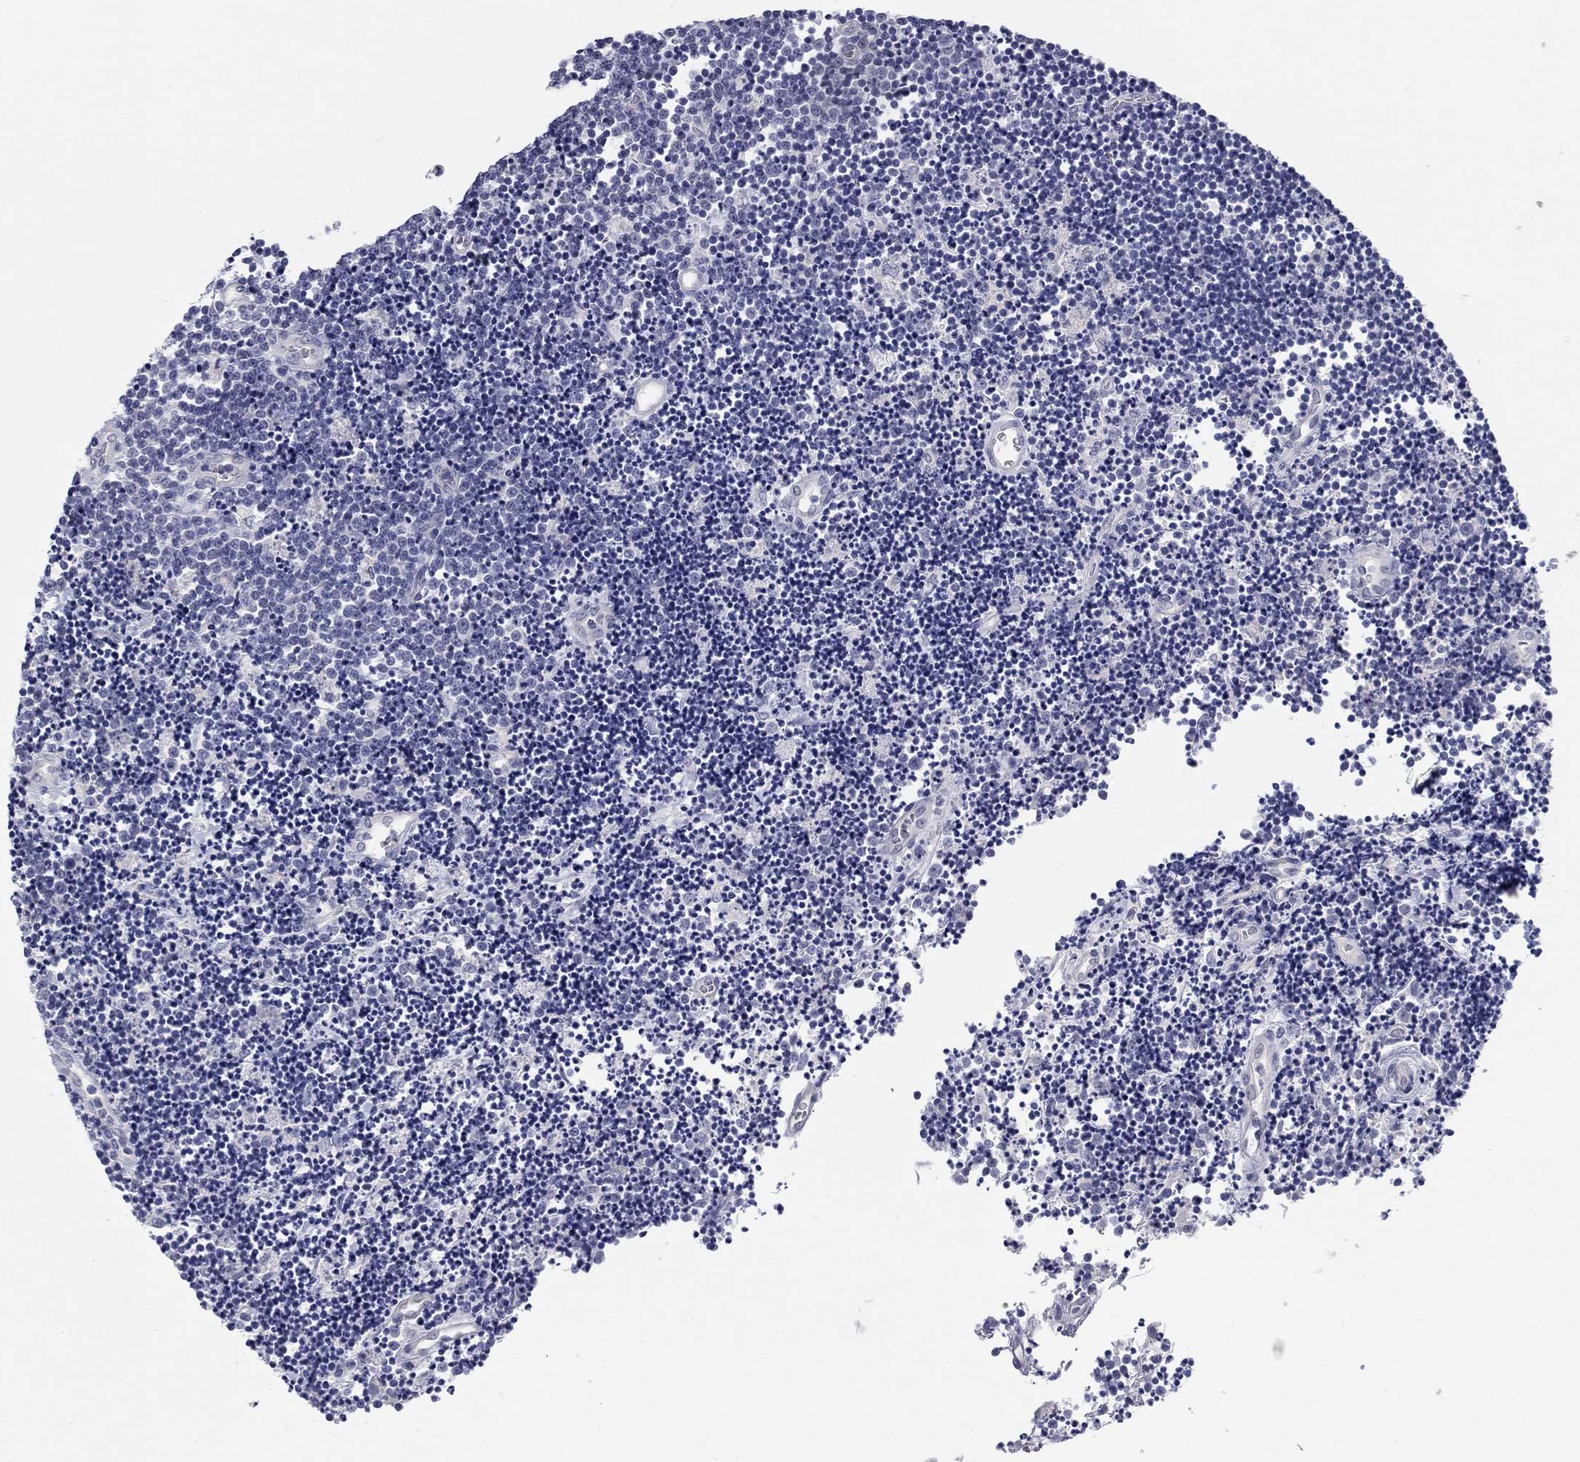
{"staining": {"intensity": "negative", "quantity": "none", "location": "none"}, "tissue": "lymphoma", "cell_type": "Tumor cells", "image_type": "cancer", "snomed": [{"axis": "morphology", "description": "Malignant lymphoma, non-Hodgkin's type, Low grade"}, {"axis": "topography", "description": "Brain"}], "caption": "High power microscopy histopathology image of an immunohistochemistry histopathology image of lymphoma, revealing no significant positivity in tumor cells. Brightfield microscopy of immunohistochemistry stained with DAB (3,3'-diaminobenzidine) (brown) and hematoxylin (blue), captured at high magnification.", "gene": "PLS1", "patient": {"sex": "female", "age": 66}}